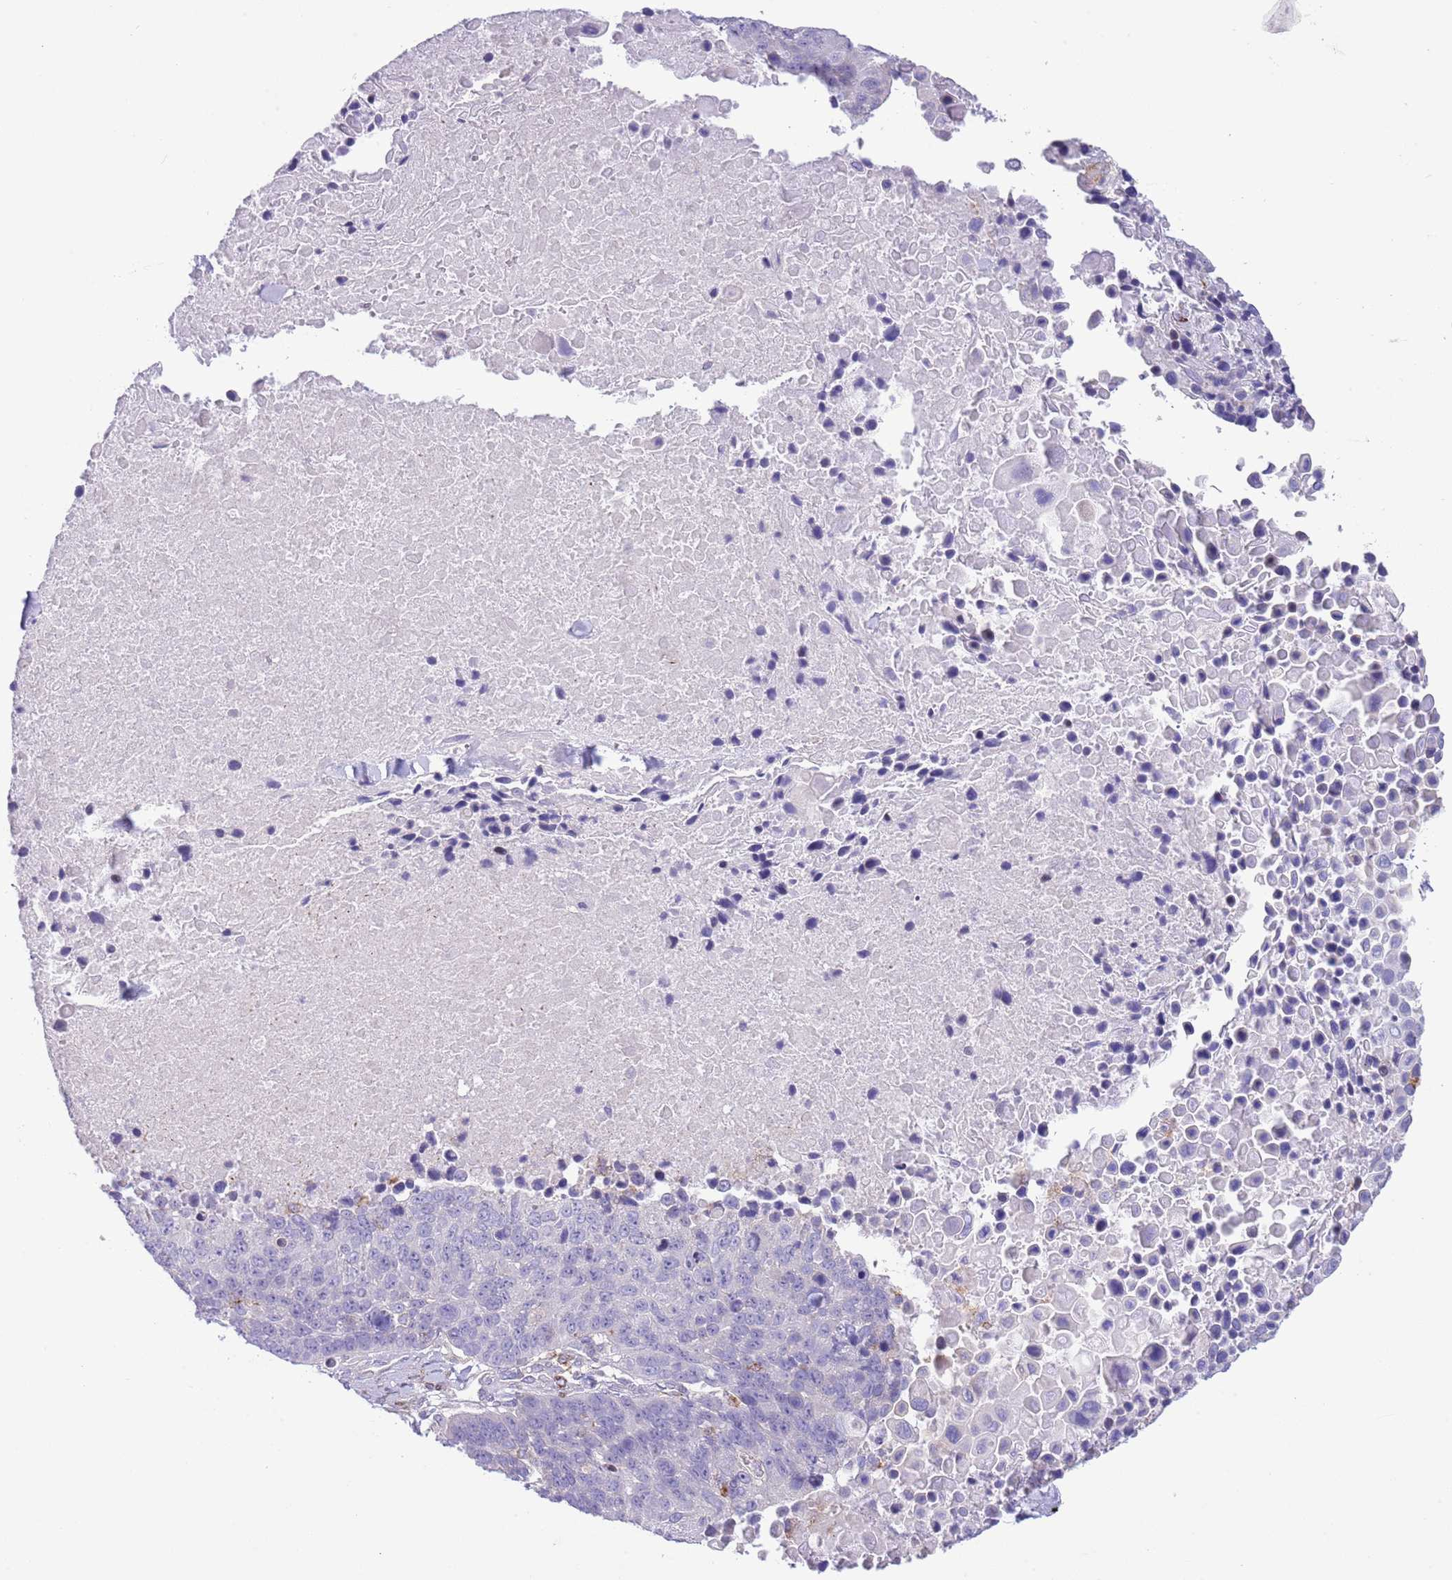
{"staining": {"intensity": "negative", "quantity": "none", "location": "none"}, "tissue": "lung cancer", "cell_type": "Tumor cells", "image_type": "cancer", "snomed": [{"axis": "morphology", "description": "Normal tissue, NOS"}, {"axis": "morphology", "description": "Squamous cell carcinoma, NOS"}, {"axis": "topography", "description": "Lymph node"}, {"axis": "topography", "description": "Lung"}], "caption": "Tumor cells show no significant protein positivity in lung squamous cell carcinoma.", "gene": "ANO8", "patient": {"sex": "male", "age": 66}}